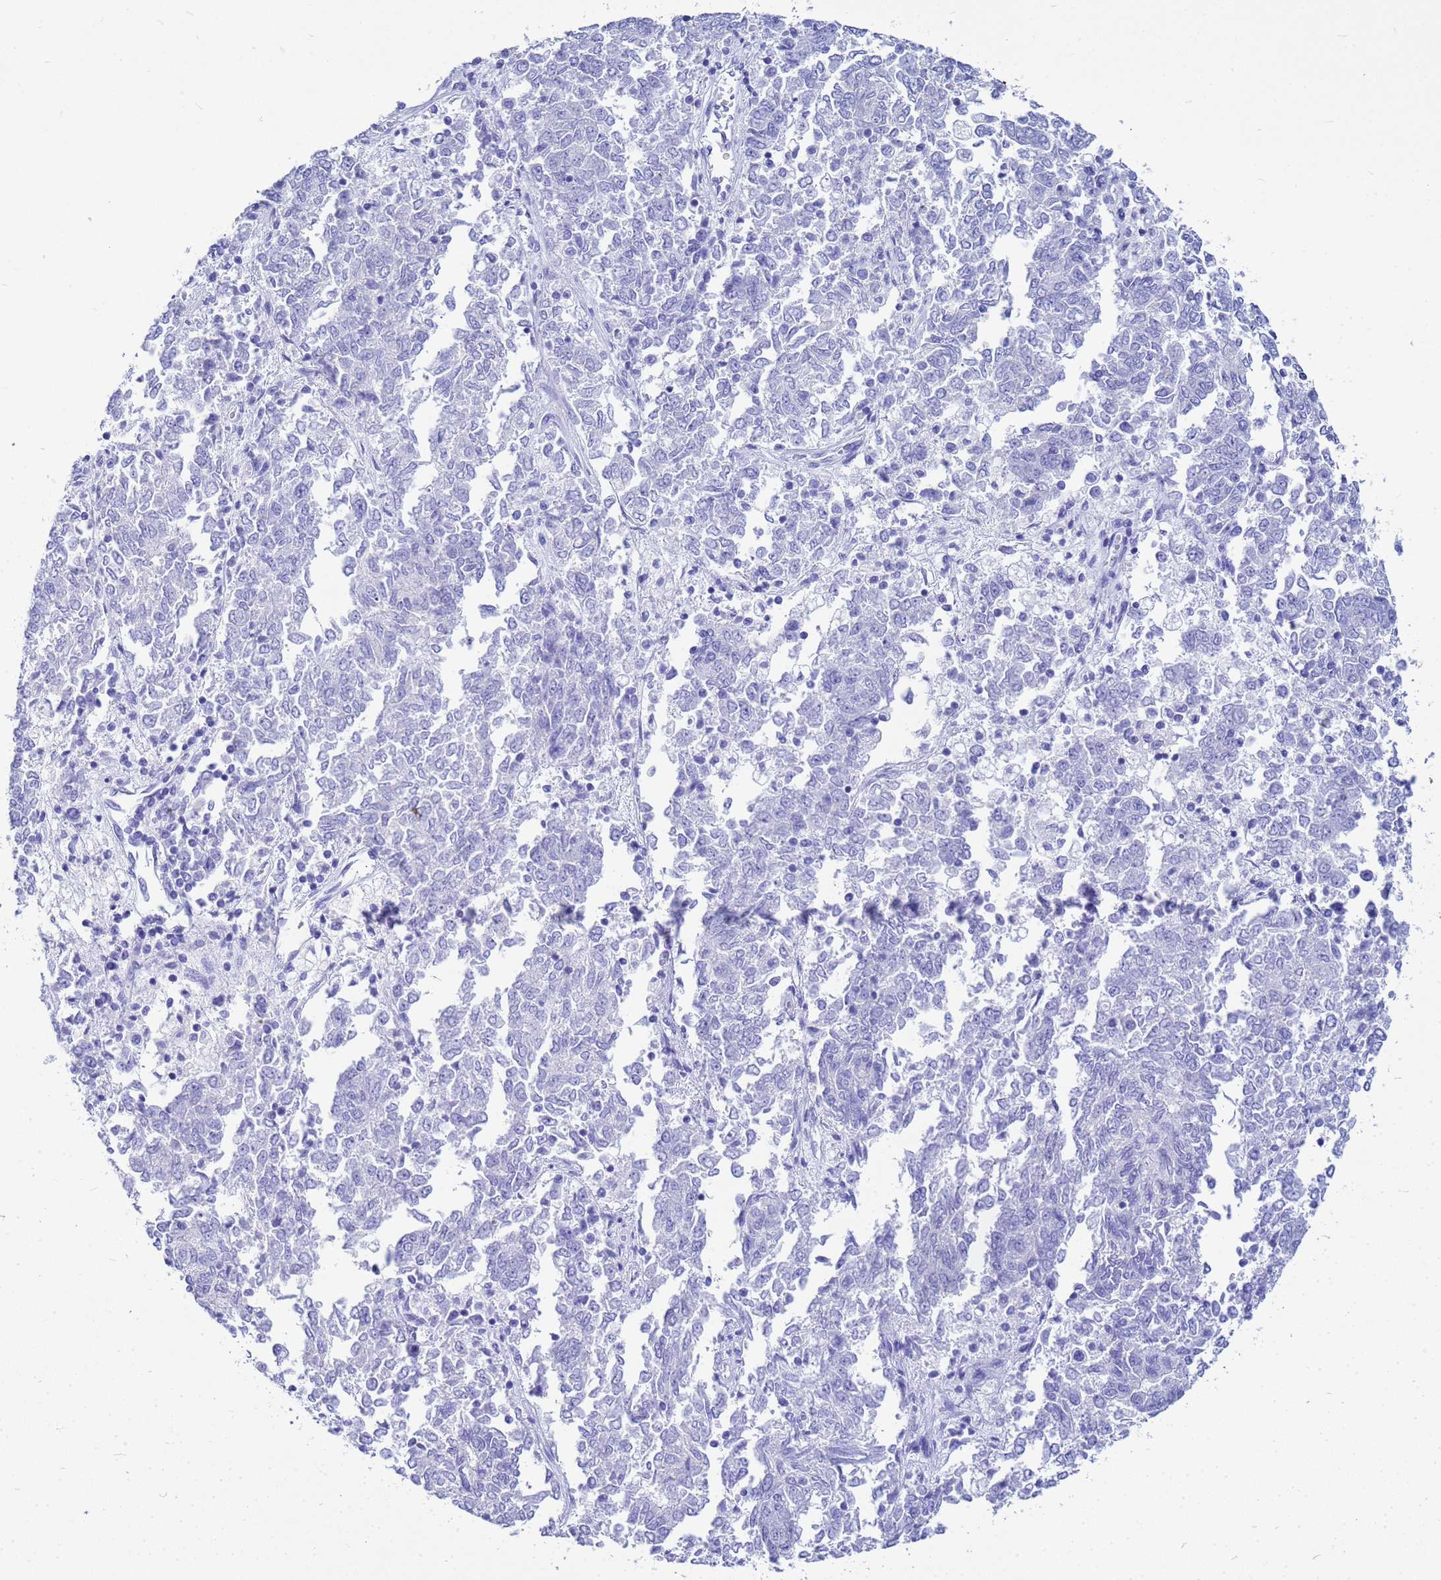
{"staining": {"intensity": "negative", "quantity": "none", "location": "none"}, "tissue": "endometrial cancer", "cell_type": "Tumor cells", "image_type": "cancer", "snomed": [{"axis": "morphology", "description": "Adenocarcinoma, NOS"}, {"axis": "topography", "description": "Endometrium"}], "caption": "Immunohistochemical staining of human endometrial cancer (adenocarcinoma) shows no significant staining in tumor cells. (IHC, brightfield microscopy, high magnification).", "gene": "CKB", "patient": {"sex": "female", "age": 80}}